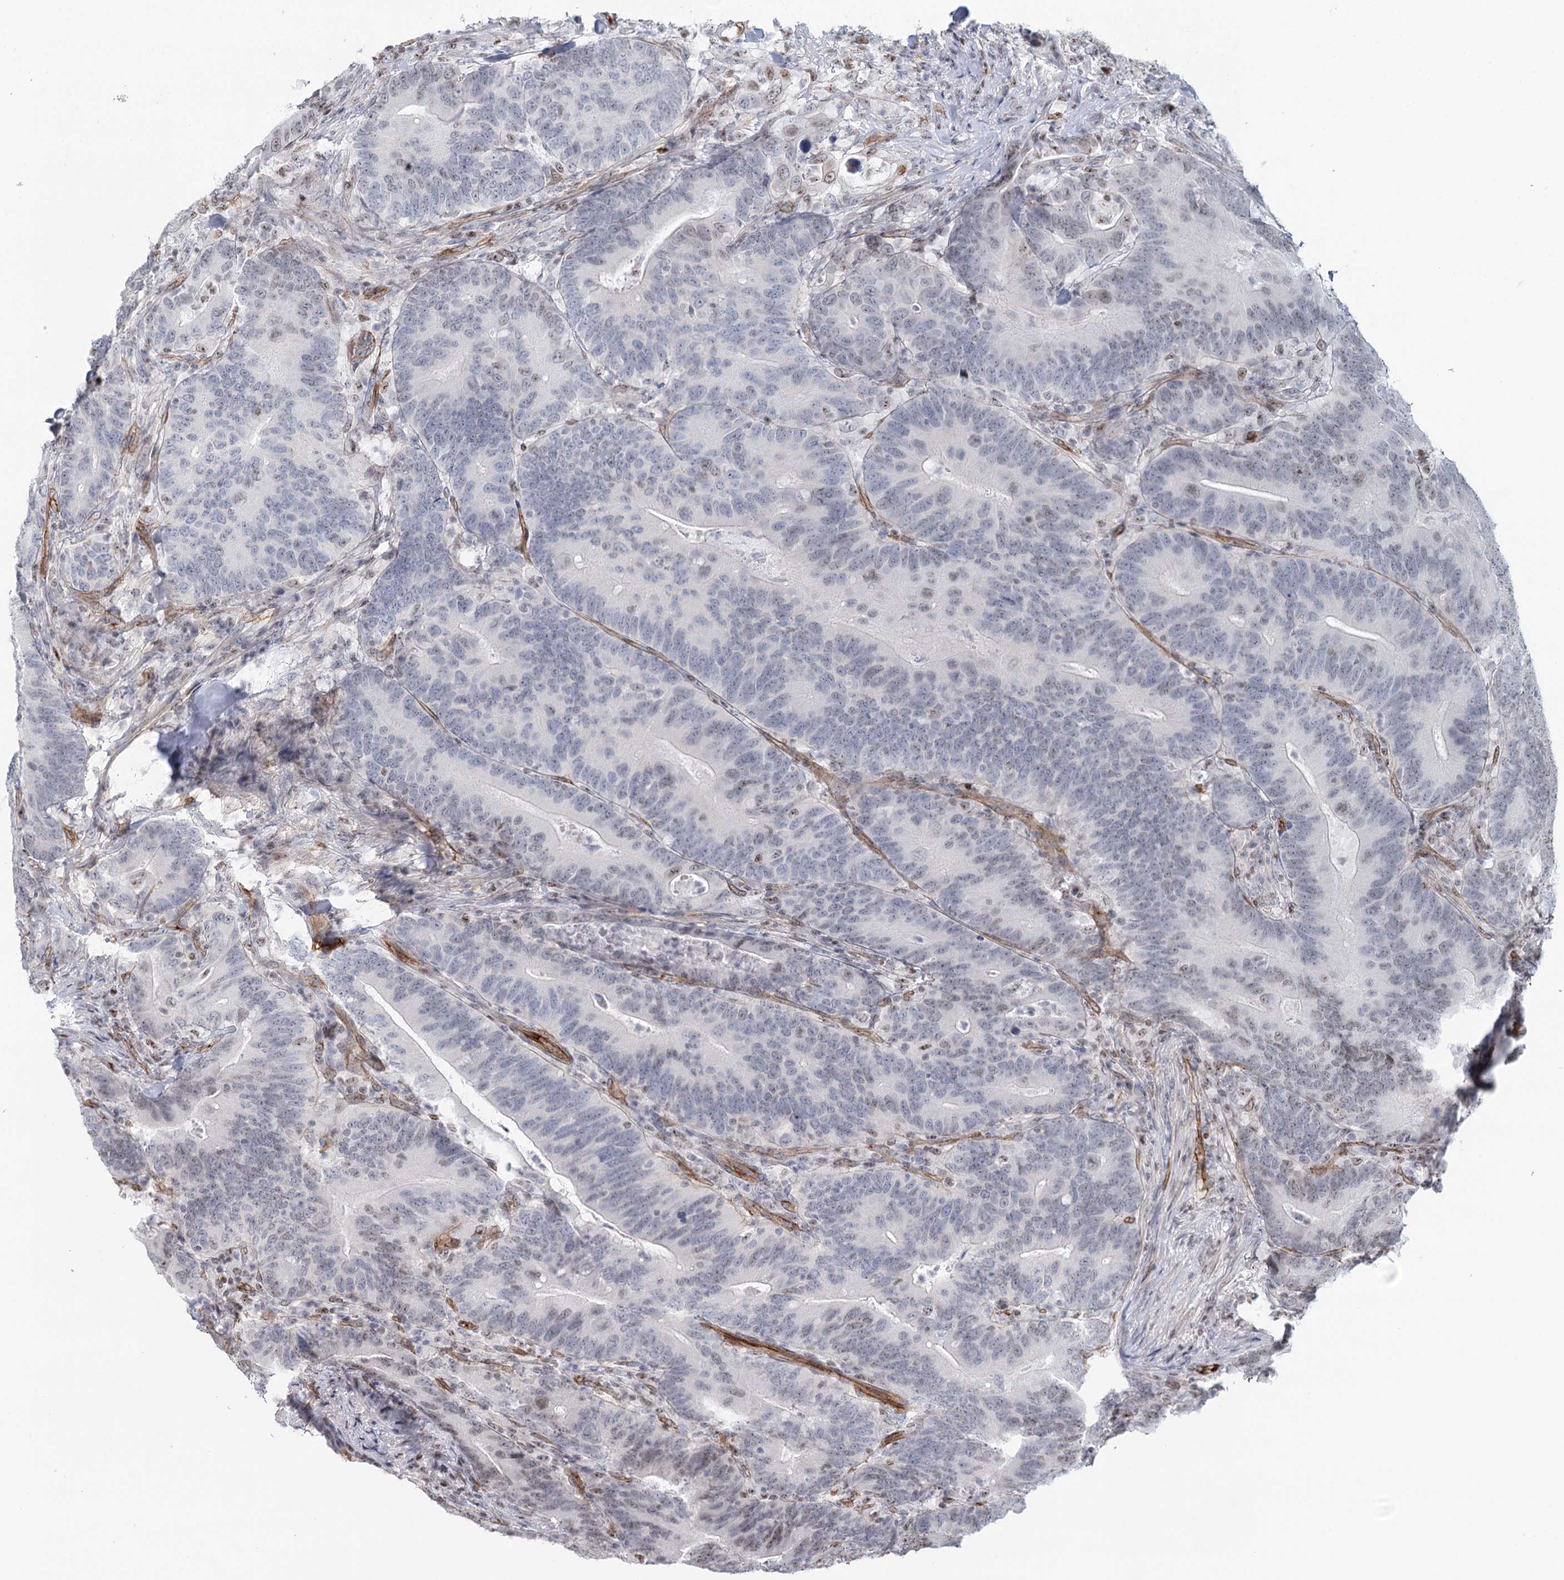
{"staining": {"intensity": "moderate", "quantity": "<25%", "location": "nuclear"}, "tissue": "colorectal cancer", "cell_type": "Tumor cells", "image_type": "cancer", "snomed": [{"axis": "morphology", "description": "Adenocarcinoma, NOS"}, {"axis": "topography", "description": "Colon"}], "caption": "Colorectal adenocarcinoma stained with a protein marker reveals moderate staining in tumor cells.", "gene": "ZFYVE28", "patient": {"sex": "female", "age": 66}}